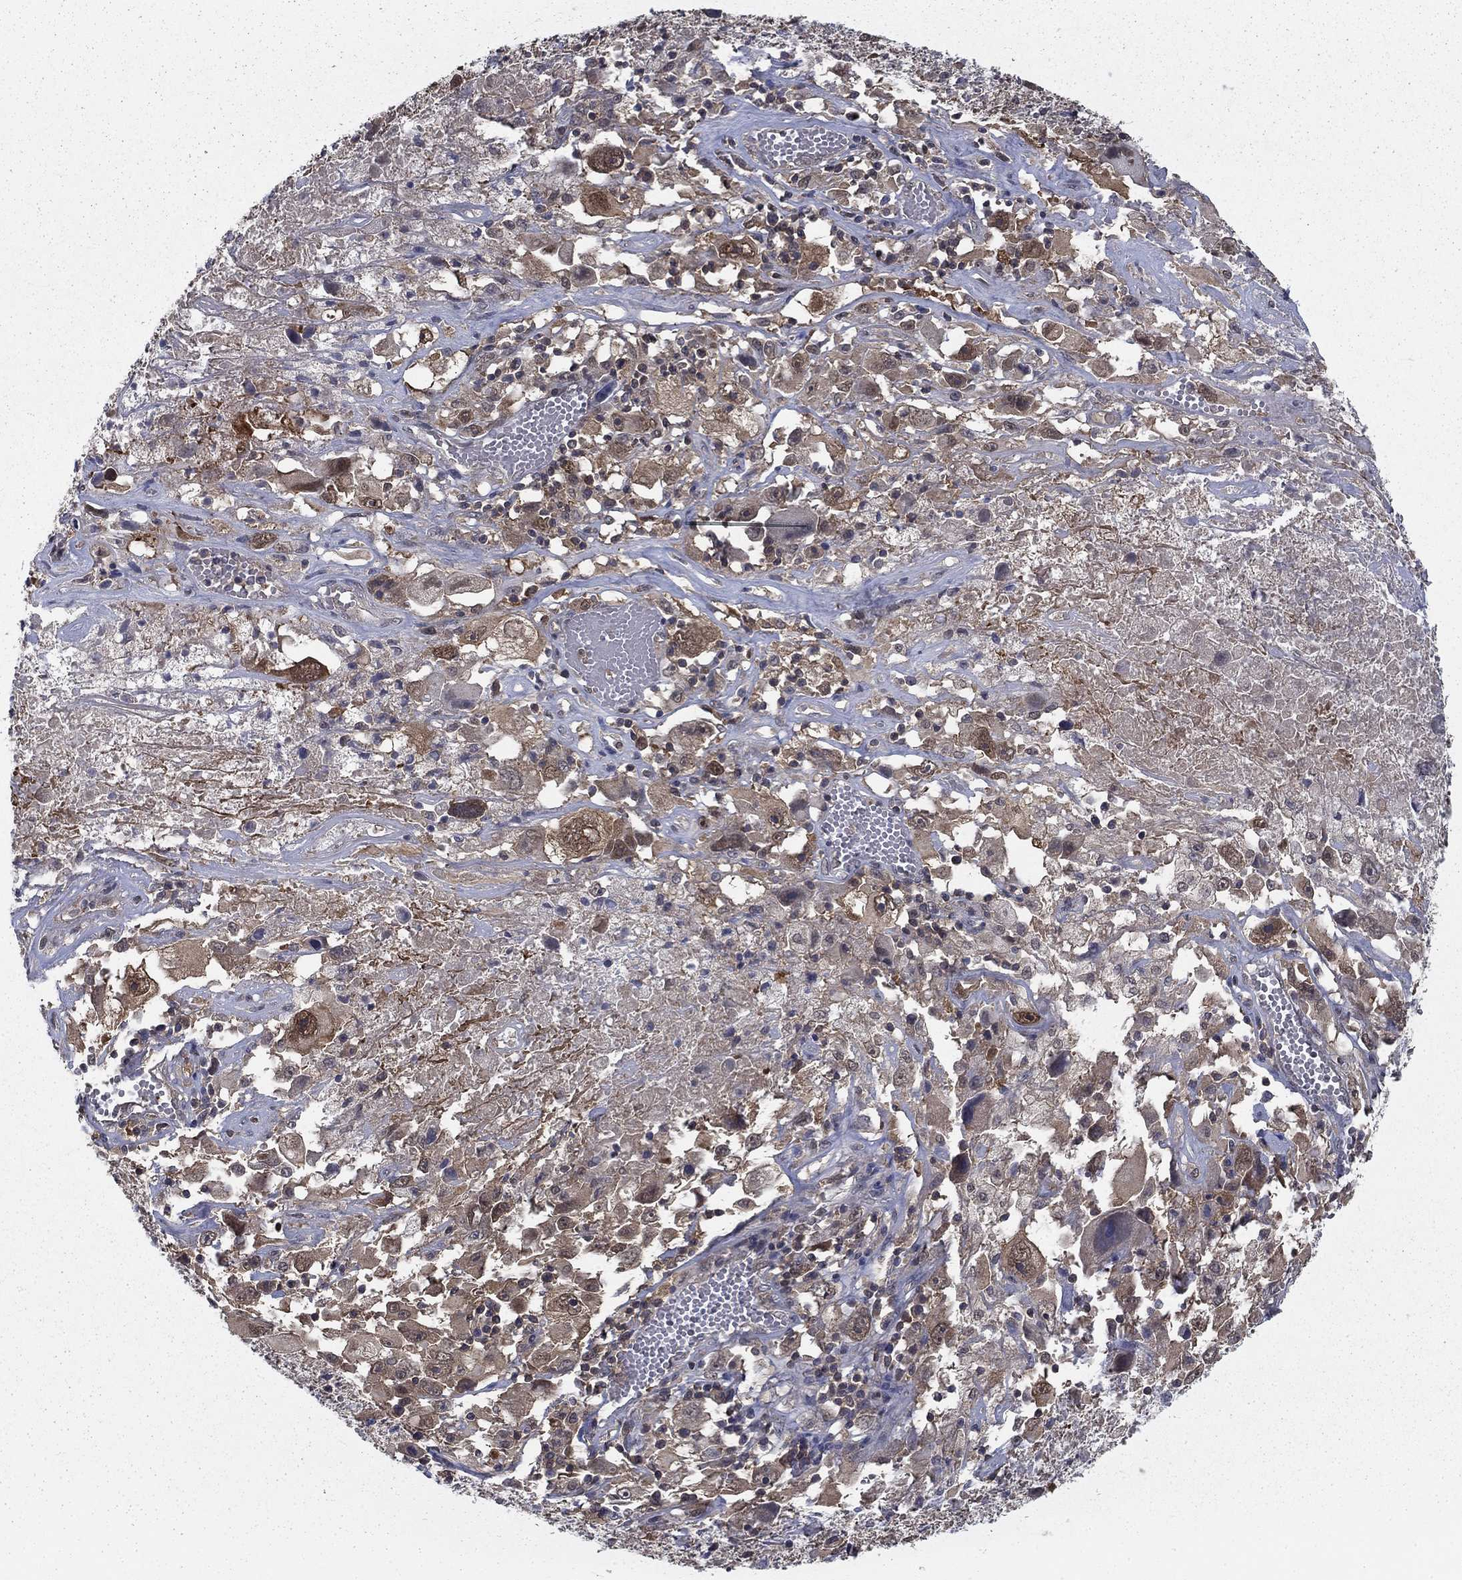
{"staining": {"intensity": "moderate", "quantity": ">75%", "location": "cytoplasmic/membranous"}, "tissue": "melanoma", "cell_type": "Tumor cells", "image_type": "cancer", "snomed": [{"axis": "morphology", "description": "Malignant melanoma, Metastatic site"}, {"axis": "topography", "description": "Soft tissue"}], "caption": "A brown stain shows moderate cytoplasmic/membranous positivity of a protein in malignant melanoma (metastatic site) tumor cells.", "gene": "NIT2", "patient": {"sex": "male", "age": 50}}